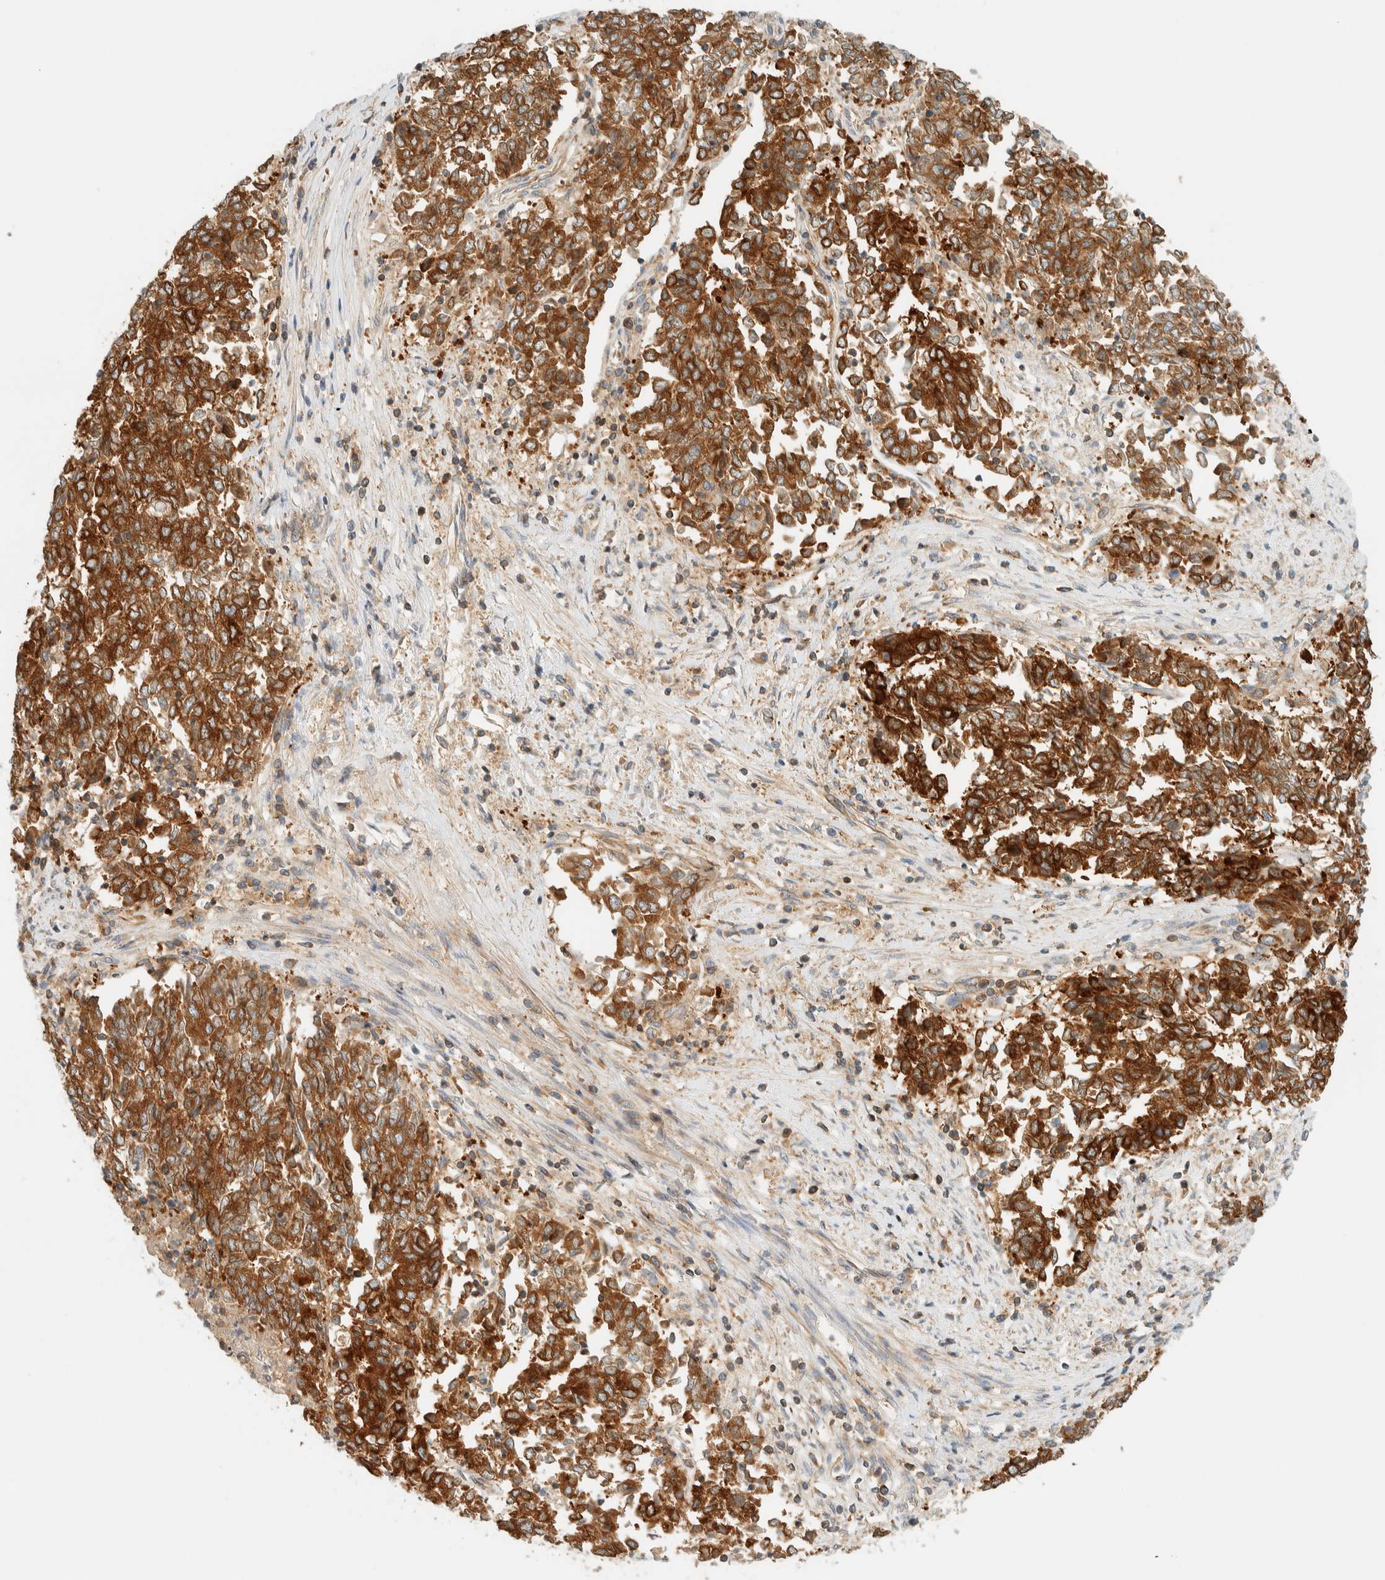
{"staining": {"intensity": "strong", "quantity": ">75%", "location": "cytoplasmic/membranous"}, "tissue": "endometrial cancer", "cell_type": "Tumor cells", "image_type": "cancer", "snomed": [{"axis": "morphology", "description": "Adenocarcinoma, NOS"}, {"axis": "topography", "description": "Endometrium"}], "caption": "Adenocarcinoma (endometrial) stained with a protein marker shows strong staining in tumor cells.", "gene": "ARFGEF1", "patient": {"sex": "female", "age": 80}}